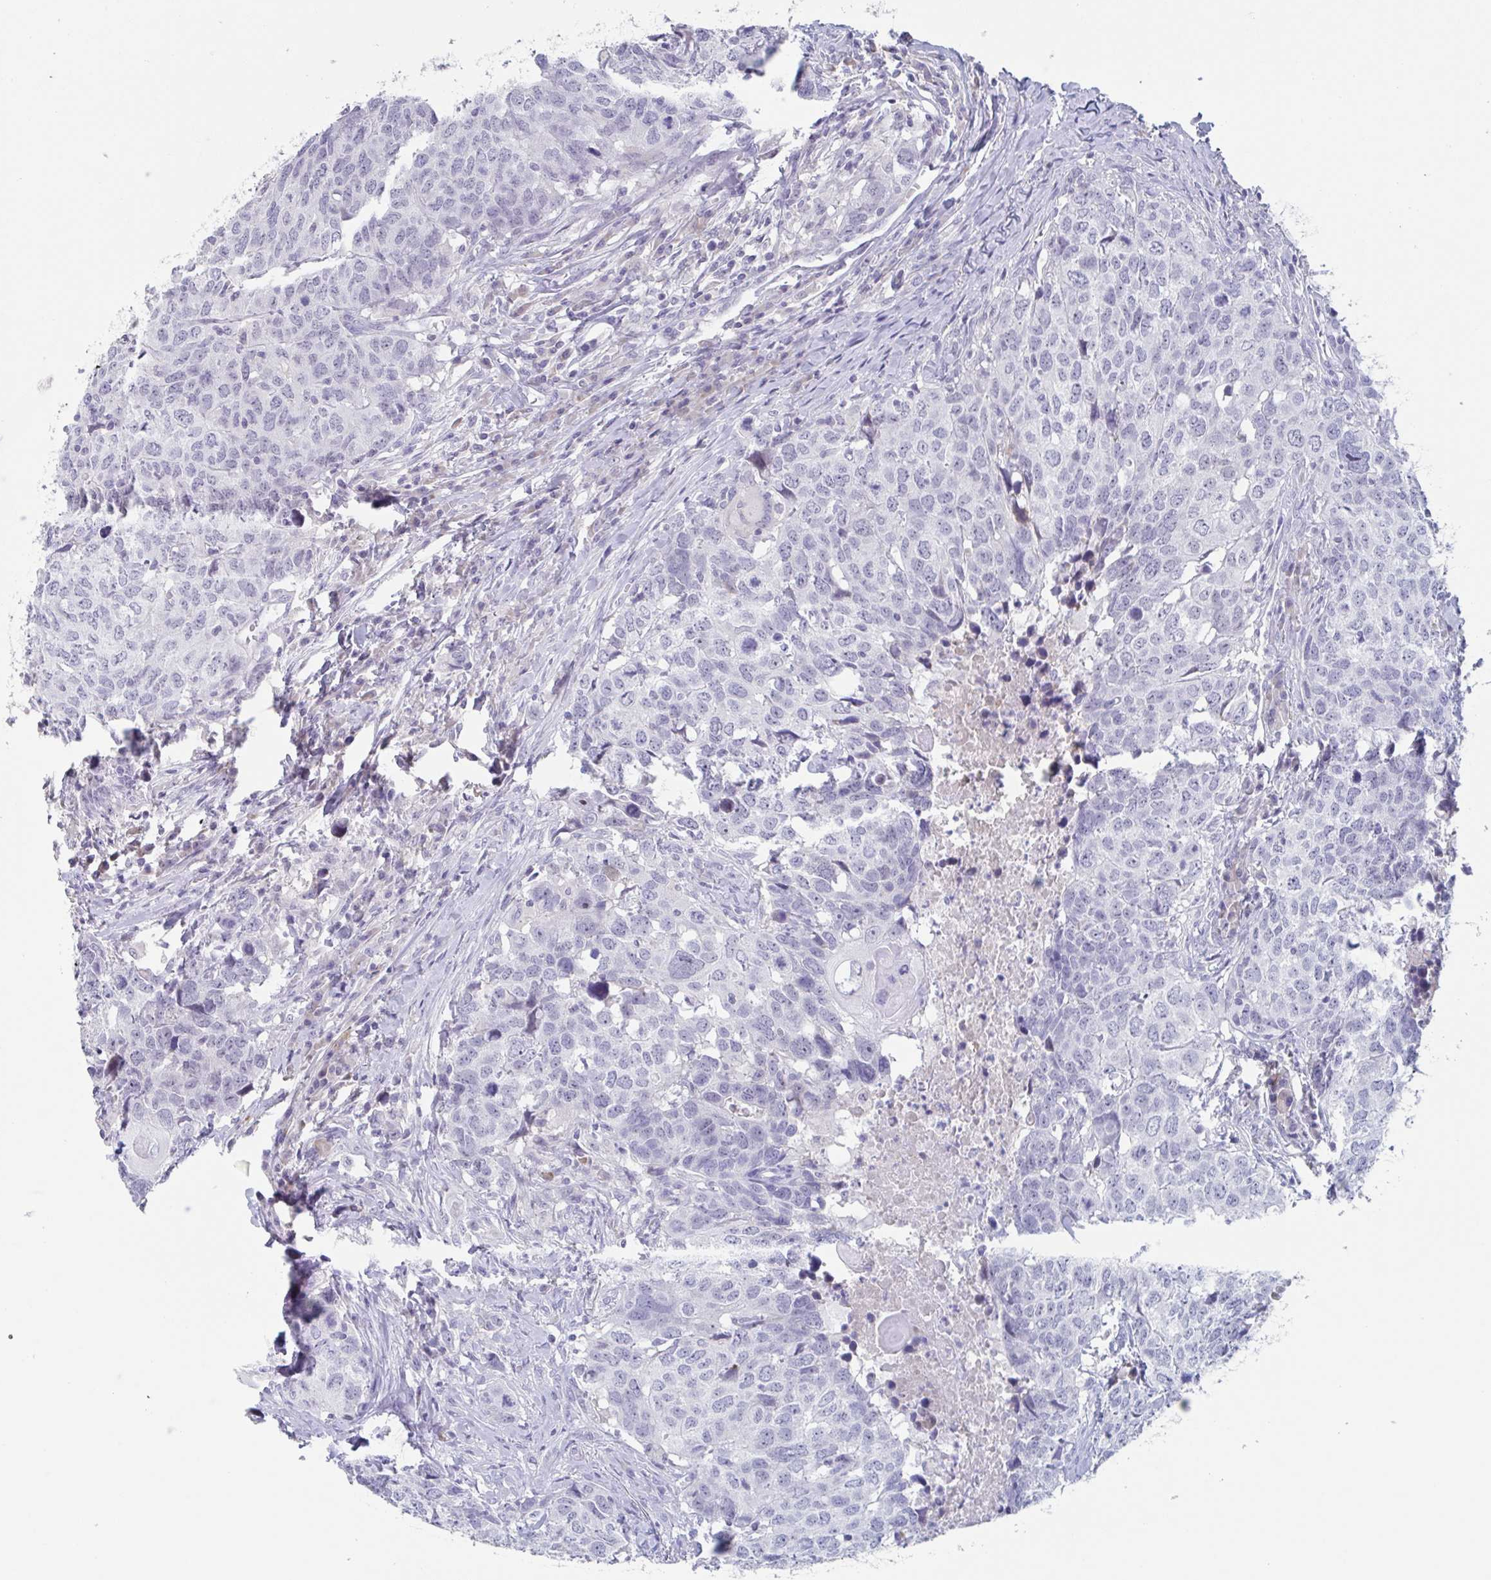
{"staining": {"intensity": "negative", "quantity": "none", "location": "none"}, "tissue": "head and neck cancer", "cell_type": "Tumor cells", "image_type": "cancer", "snomed": [{"axis": "morphology", "description": "Normal tissue, NOS"}, {"axis": "morphology", "description": "Squamous cell carcinoma, NOS"}, {"axis": "topography", "description": "Skeletal muscle"}, {"axis": "topography", "description": "Vascular tissue"}, {"axis": "topography", "description": "Peripheral nerve tissue"}, {"axis": "topography", "description": "Head-Neck"}], "caption": "A high-resolution image shows immunohistochemistry staining of head and neck cancer, which exhibits no significant expression in tumor cells.", "gene": "NOXRED1", "patient": {"sex": "male", "age": 66}}